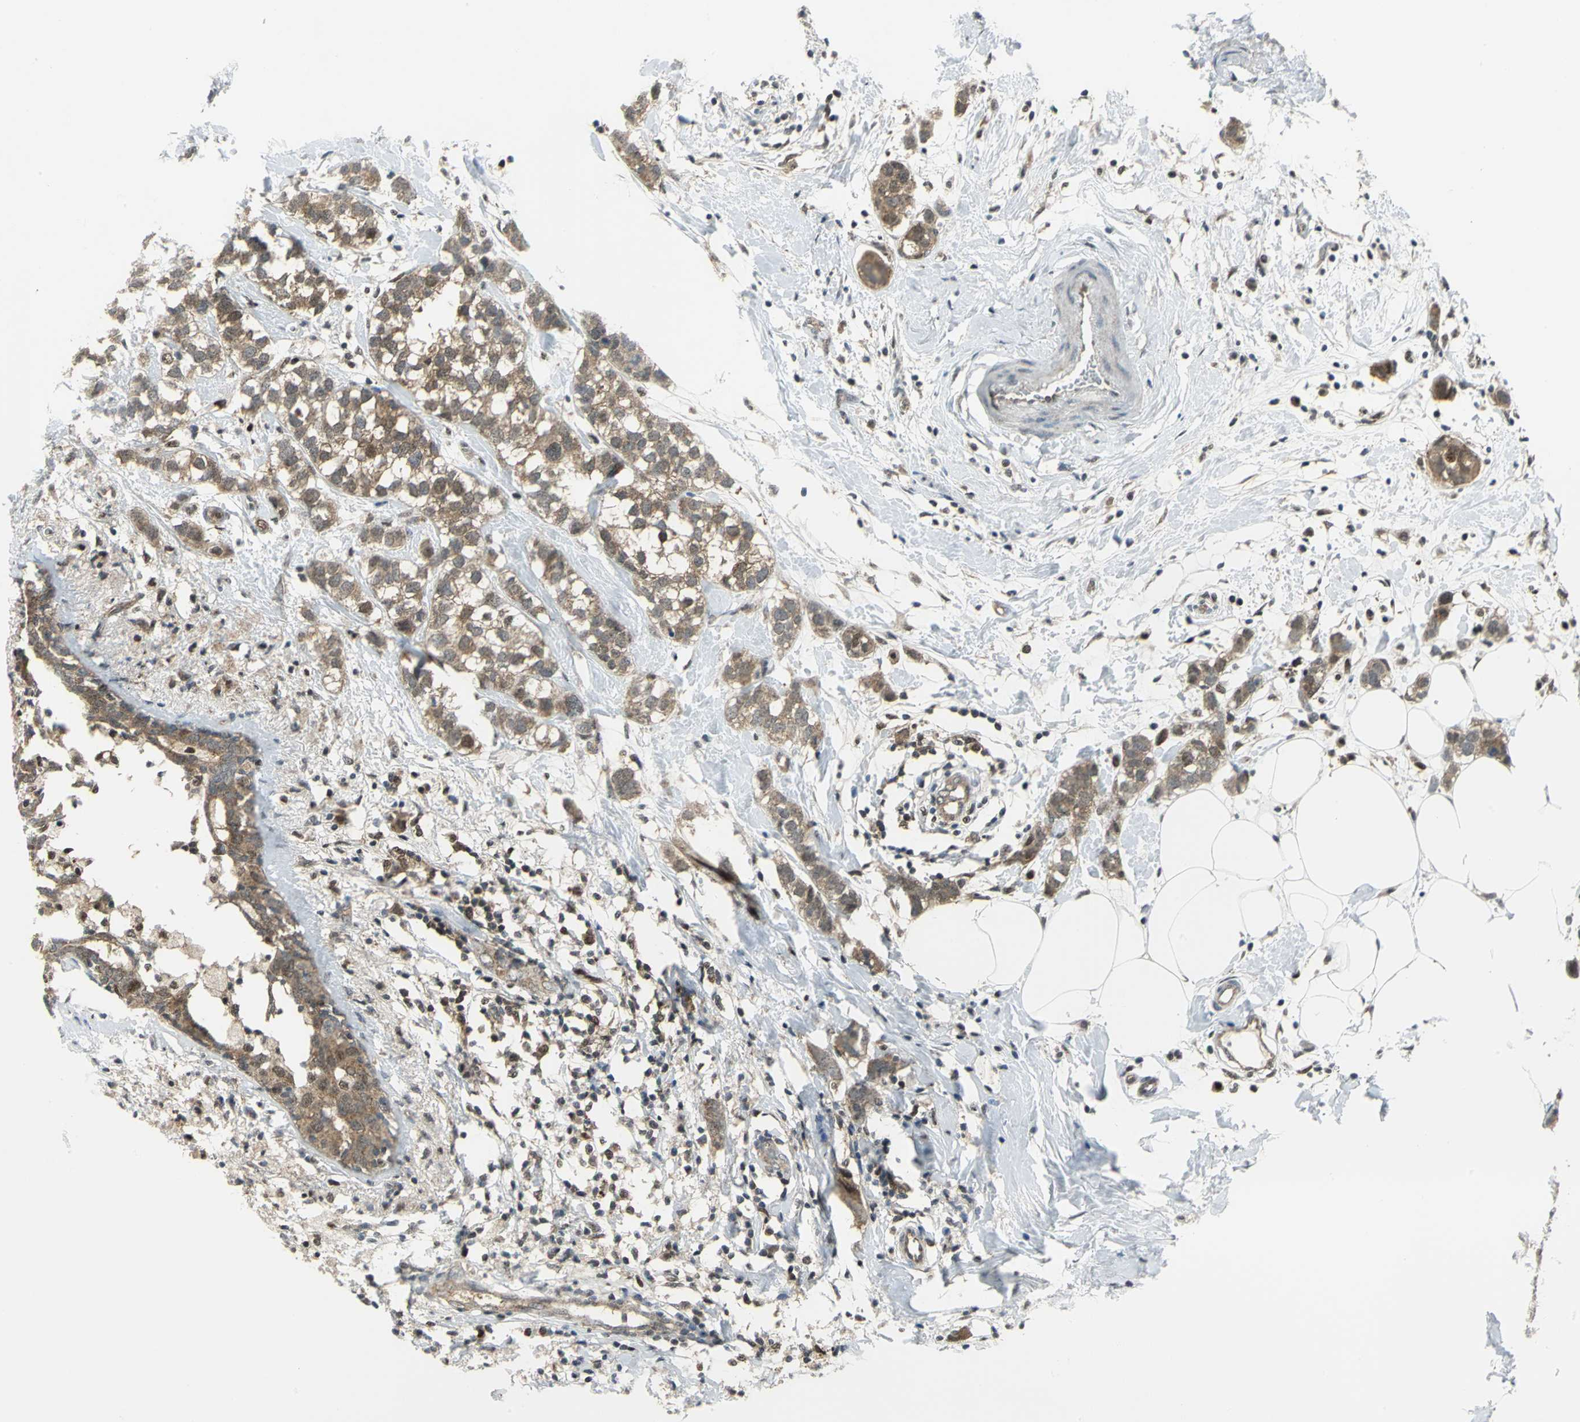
{"staining": {"intensity": "moderate", "quantity": ">75%", "location": "cytoplasmic/membranous,nuclear"}, "tissue": "breast cancer", "cell_type": "Tumor cells", "image_type": "cancer", "snomed": [{"axis": "morphology", "description": "Normal tissue, NOS"}, {"axis": "morphology", "description": "Duct carcinoma"}, {"axis": "topography", "description": "Breast"}], "caption": "Tumor cells display medium levels of moderate cytoplasmic/membranous and nuclear positivity in about >75% of cells in human breast cancer.", "gene": "PSMA4", "patient": {"sex": "female", "age": 50}}